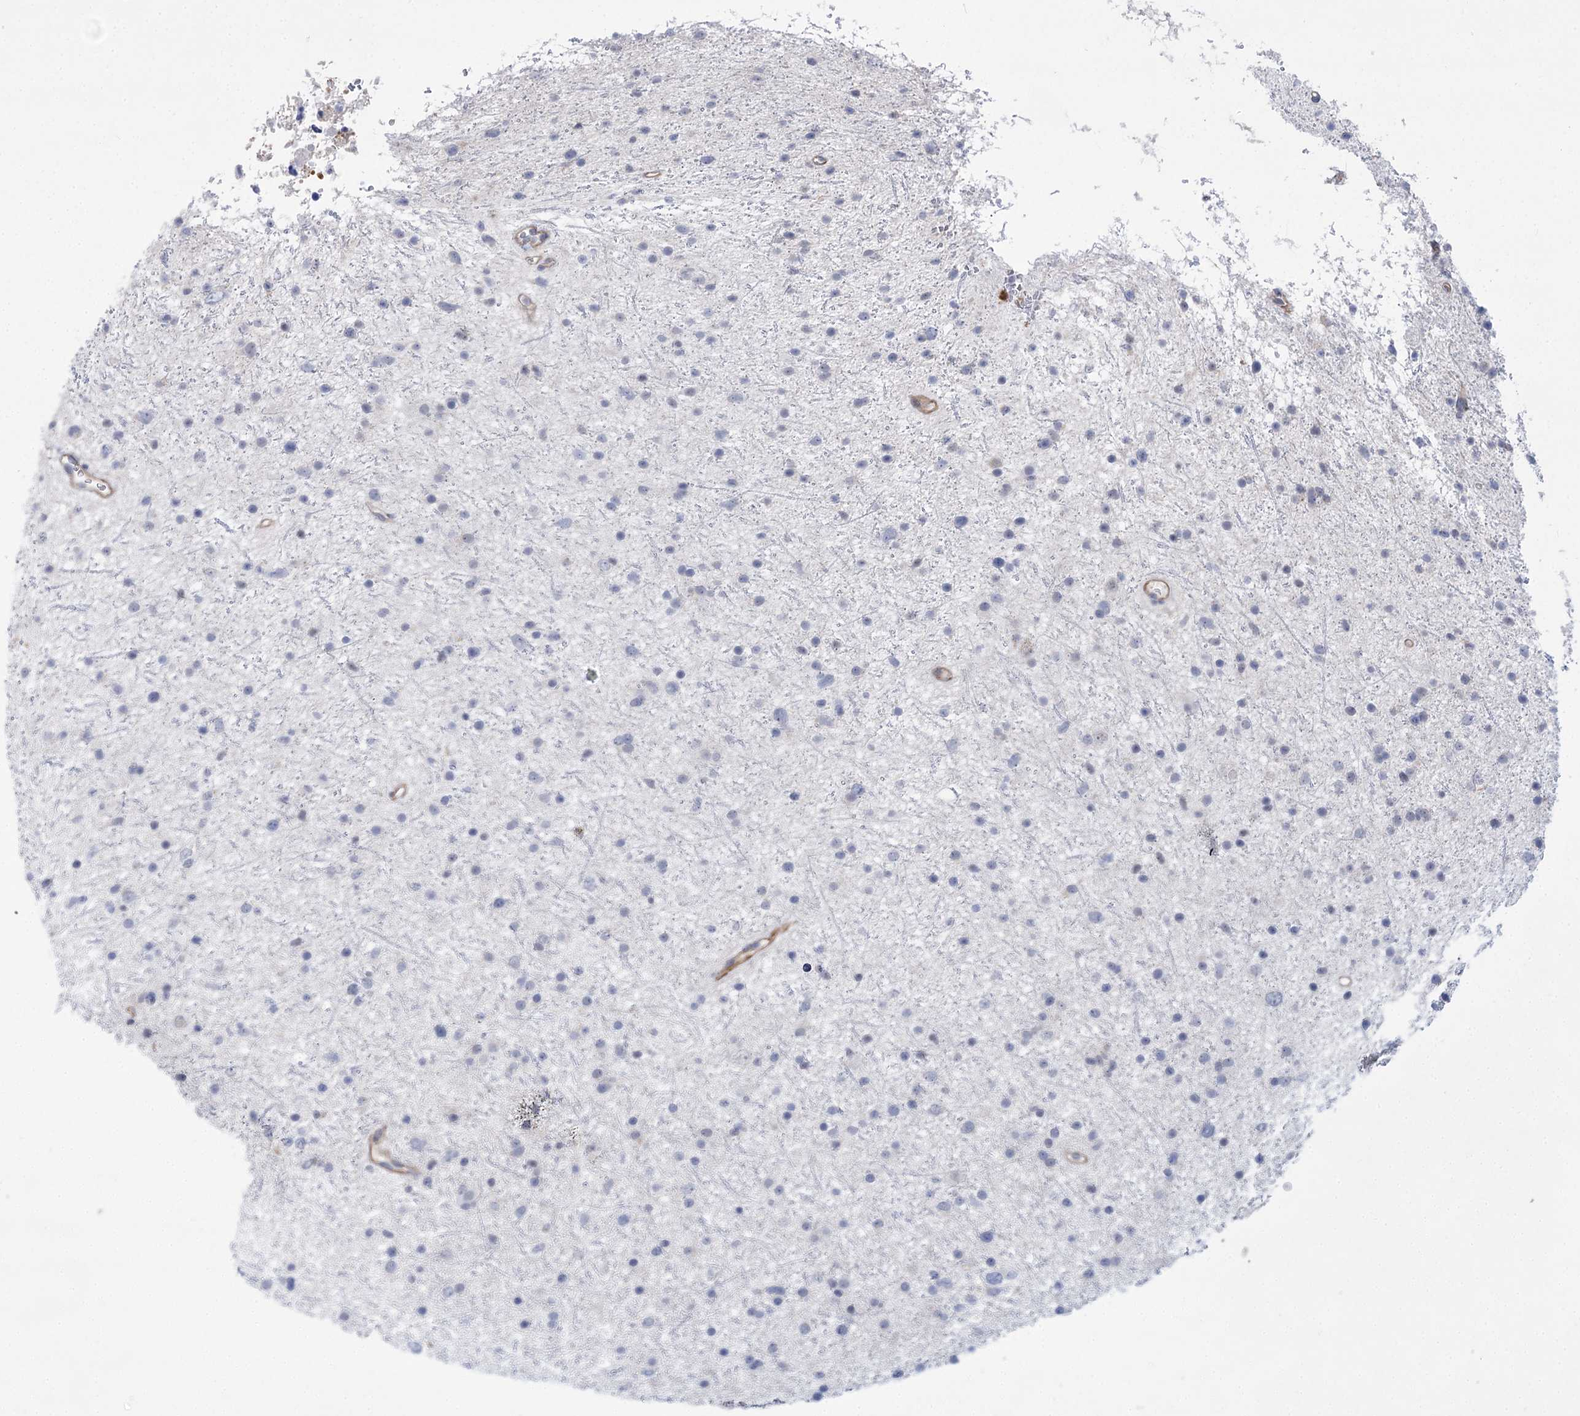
{"staining": {"intensity": "negative", "quantity": "none", "location": "none"}, "tissue": "glioma", "cell_type": "Tumor cells", "image_type": "cancer", "snomed": [{"axis": "morphology", "description": "Glioma, malignant, Low grade"}, {"axis": "topography", "description": "Cerebral cortex"}], "caption": "The photomicrograph shows no significant expression in tumor cells of malignant low-grade glioma. The staining is performed using DAB brown chromogen with nuclei counter-stained in using hematoxylin.", "gene": "THAP6", "patient": {"sex": "female", "age": 39}}